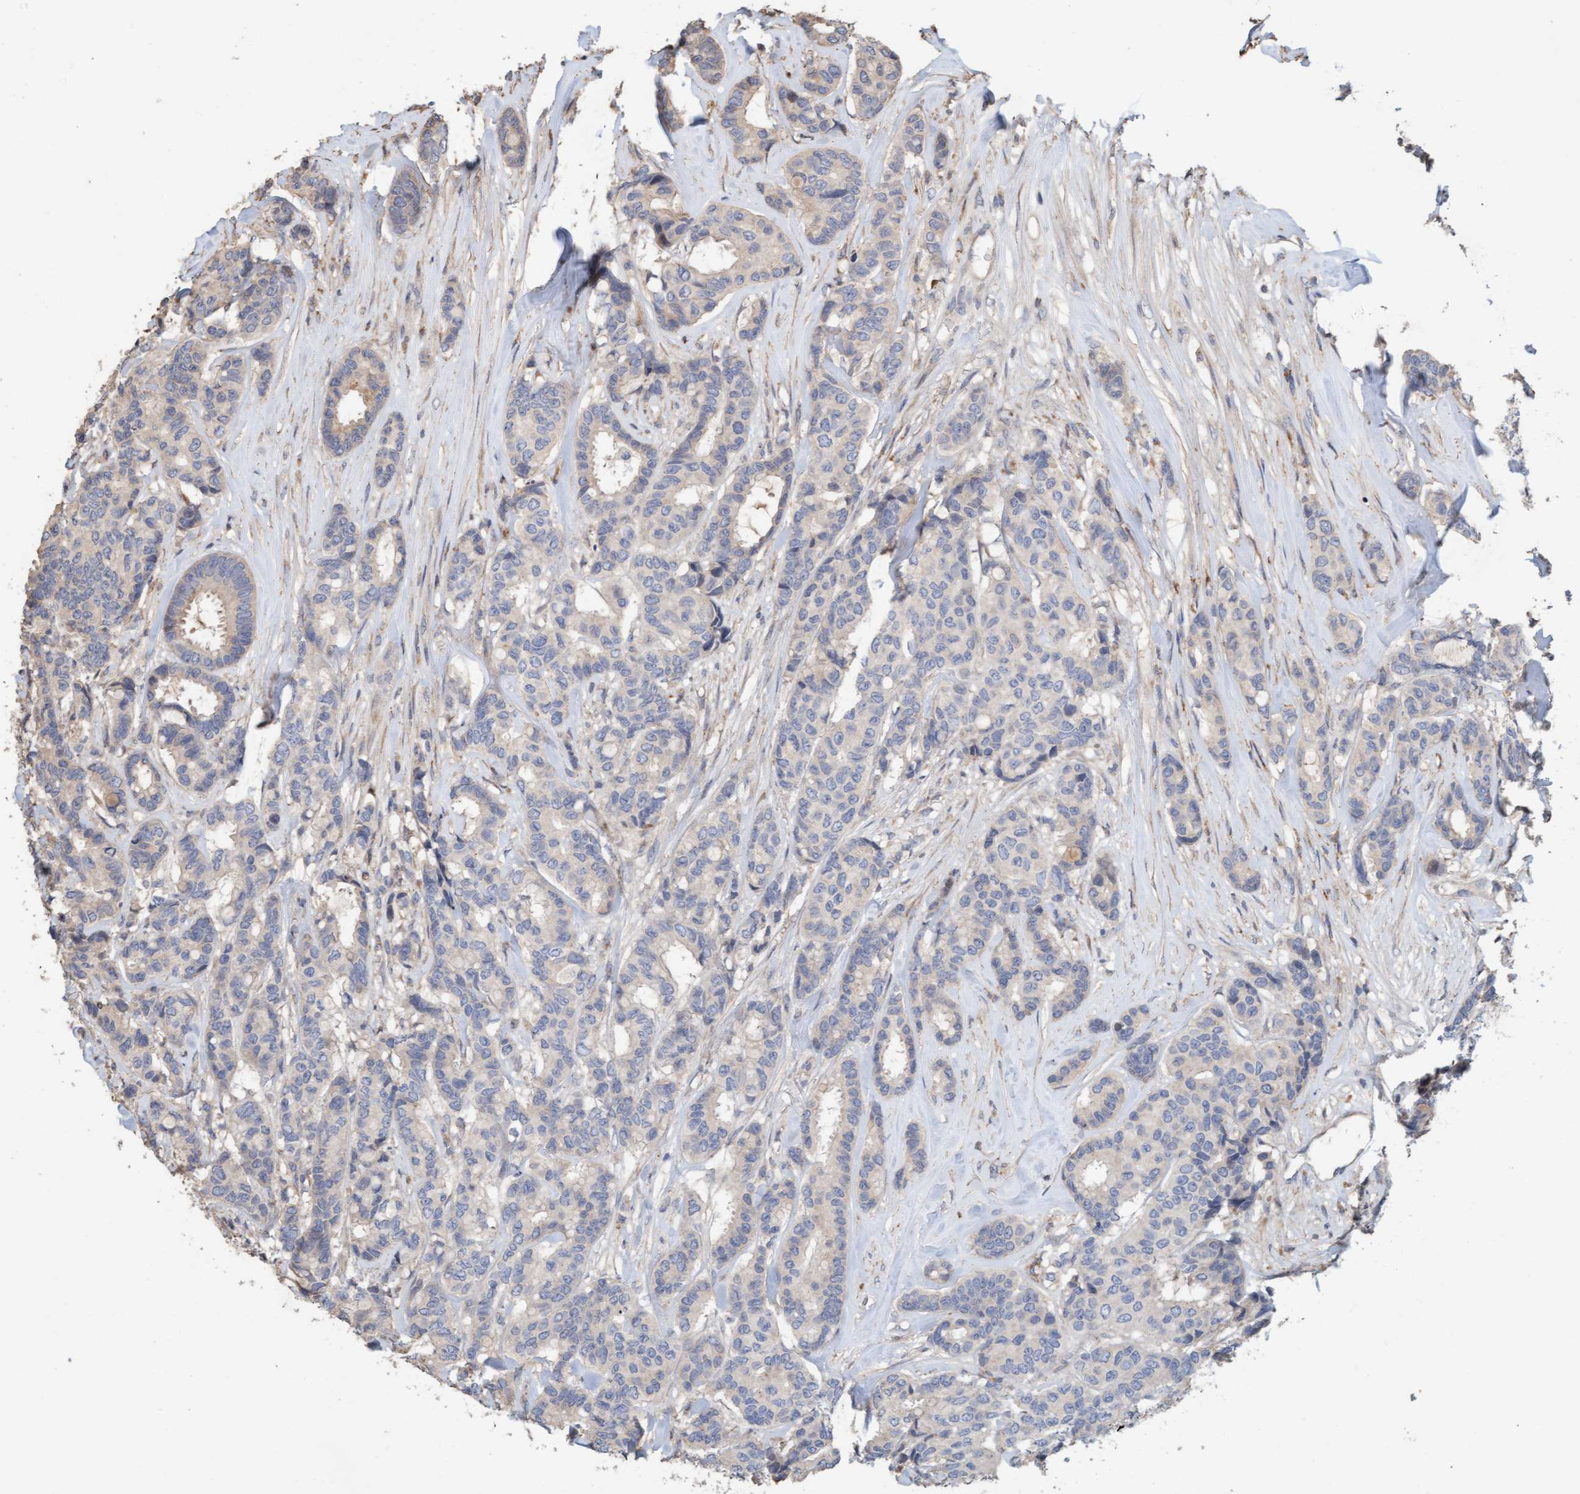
{"staining": {"intensity": "weak", "quantity": "<25%", "location": "cytoplasmic/membranous"}, "tissue": "breast cancer", "cell_type": "Tumor cells", "image_type": "cancer", "snomed": [{"axis": "morphology", "description": "Duct carcinoma"}, {"axis": "topography", "description": "Breast"}], "caption": "The image exhibits no significant staining in tumor cells of invasive ductal carcinoma (breast).", "gene": "LONRF1", "patient": {"sex": "female", "age": 87}}